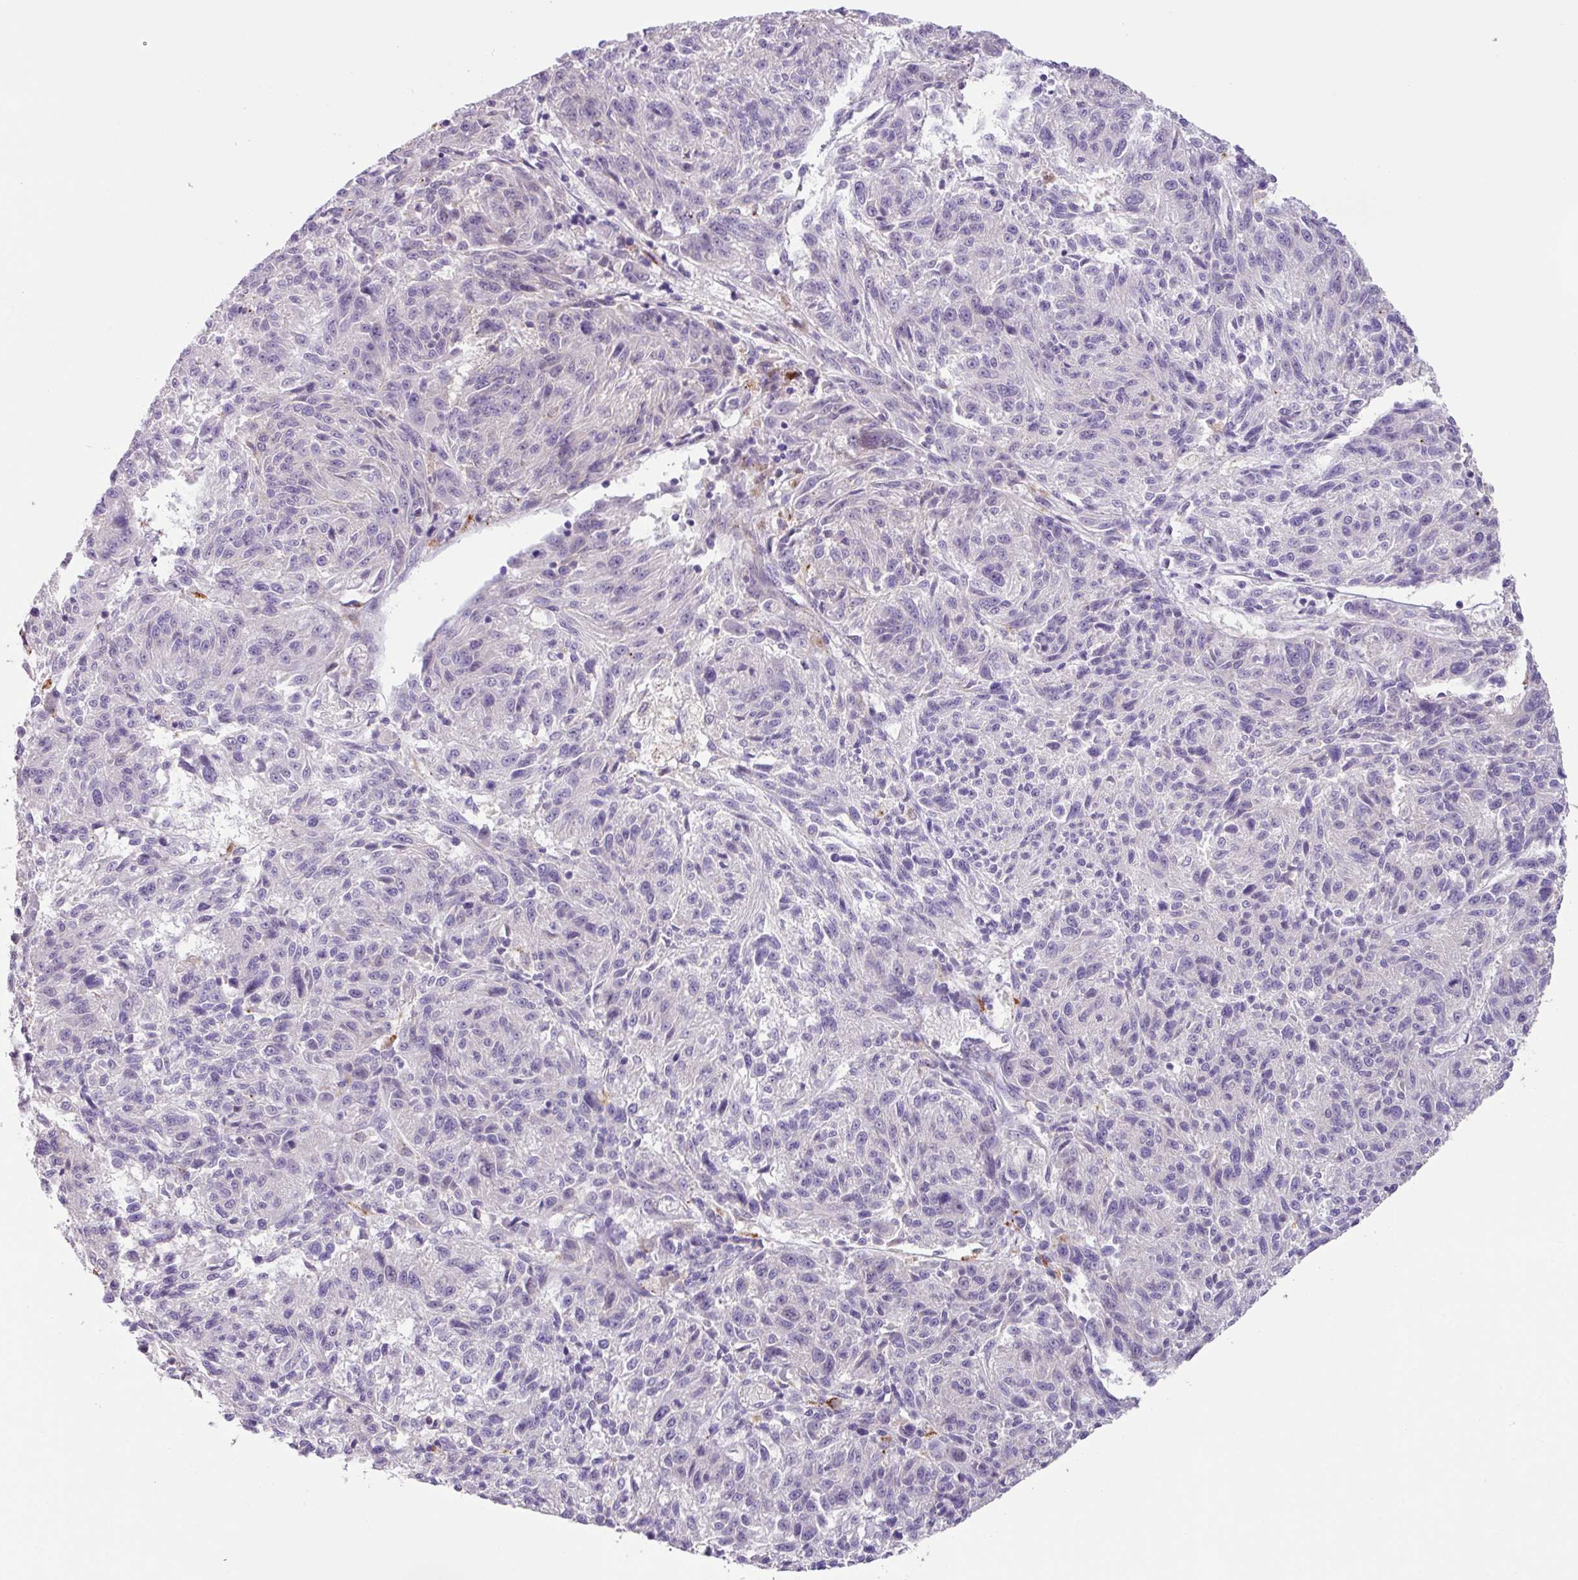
{"staining": {"intensity": "negative", "quantity": "none", "location": "none"}, "tissue": "melanoma", "cell_type": "Tumor cells", "image_type": "cancer", "snomed": [{"axis": "morphology", "description": "Malignant melanoma, NOS"}, {"axis": "topography", "description": "Skin"}], "caption": "Immunohistochemistry of malignant melanoma reveals no expression in tumor cells. (DAB (3,3'-diaminobenzidine) immunohistochemistry, high magnification).", "gene": "PLEKHH3", "patient": {"sex": "male", "age": 53}}